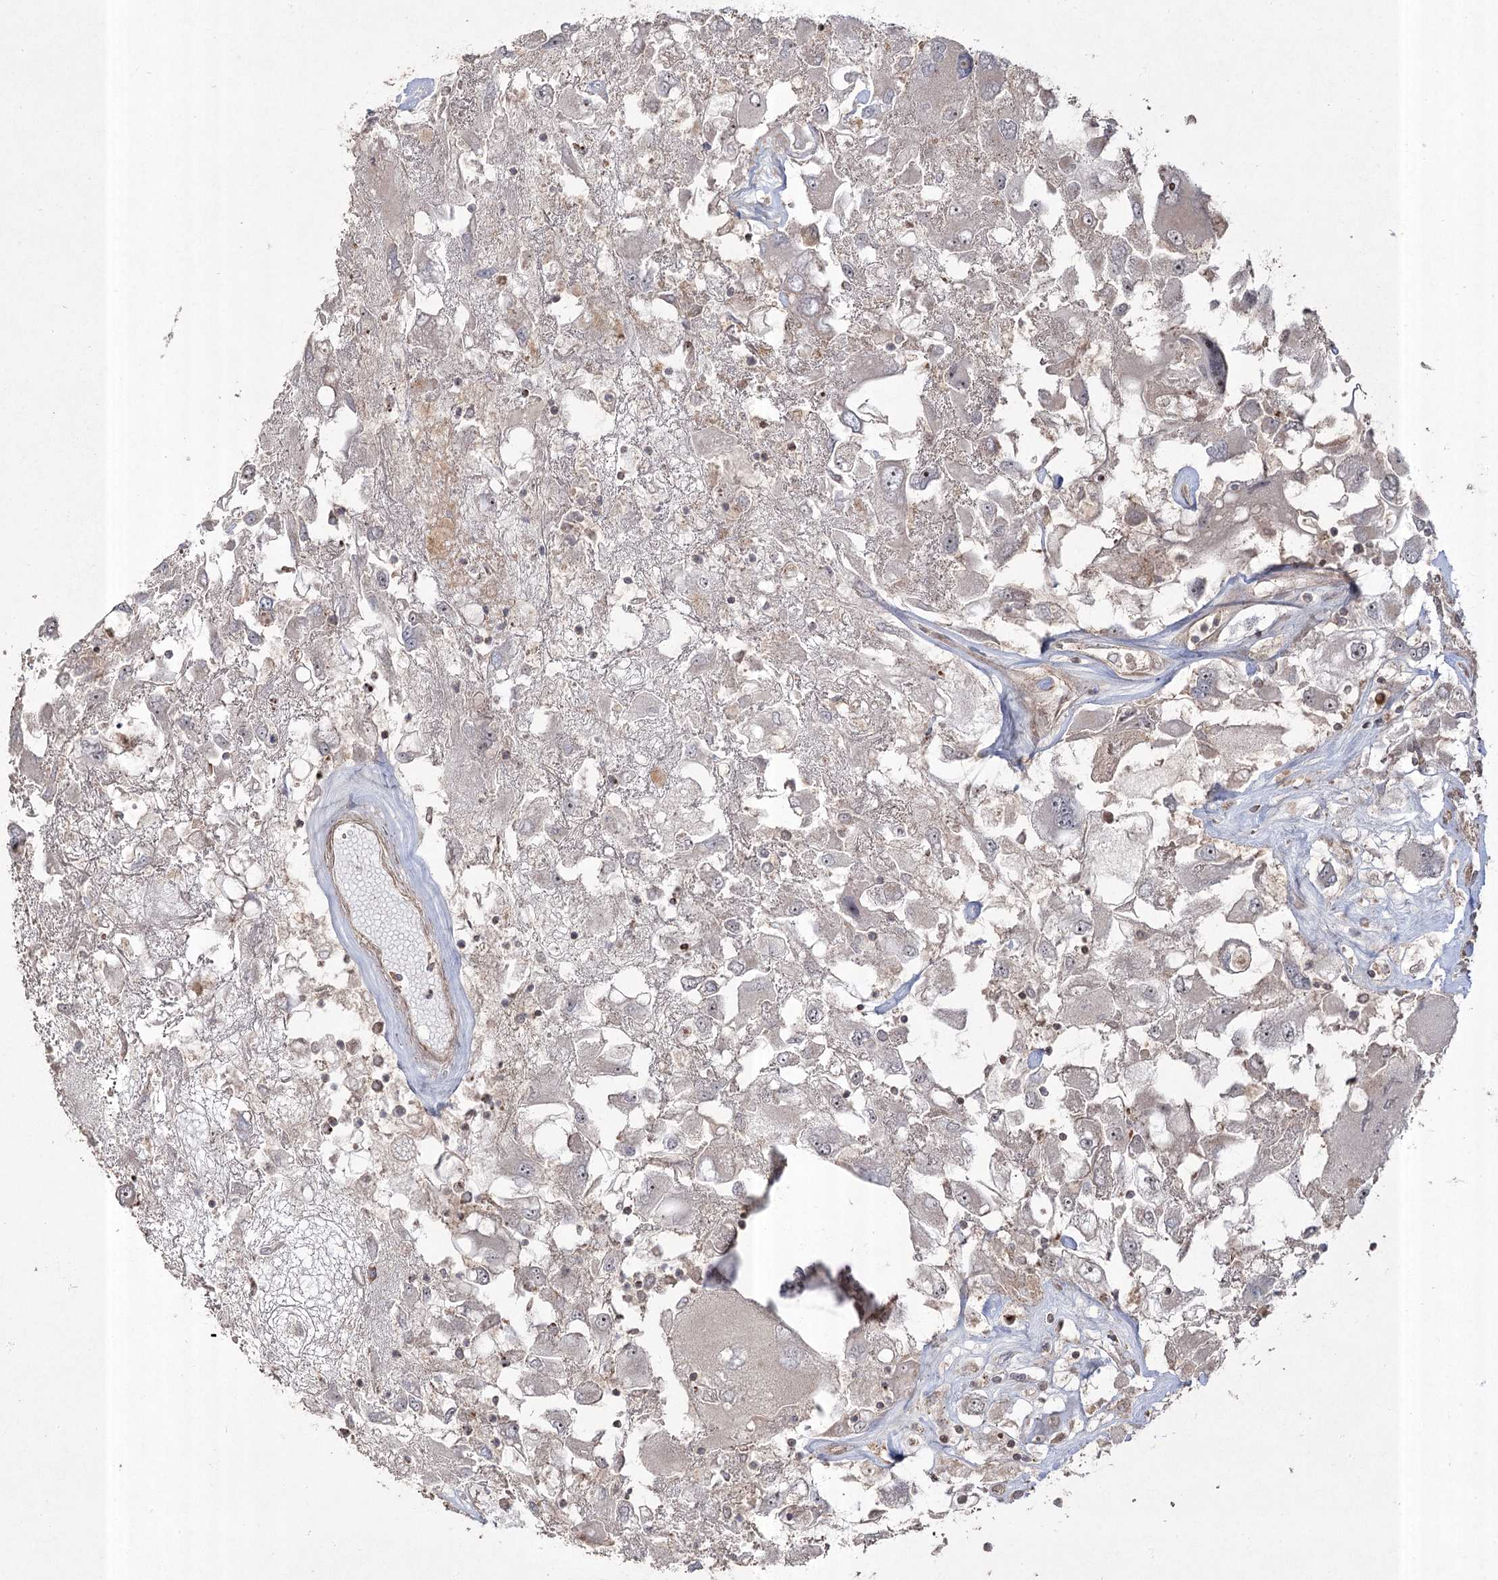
{"staining": {"intensity": "weak", "quantity": "<25%", "location": "nuclear"}, "tissue": "renal cancer", "cell_type": "Tumor cells", "image_type": "cancer", "snomed": [{"axis": "morphology", "description": "Adenocarcinoma, NOS"}, {"axis": "topography", "description": "Kidney"}], "caption": "The micrograph reveals no staining of tumor cells in renal cancer (adenocarcinoma). (IHC, brightfield microscopy, high magnification).", "gene": "CPLANE1", "patient": {"sex": "female", "age": 52}}